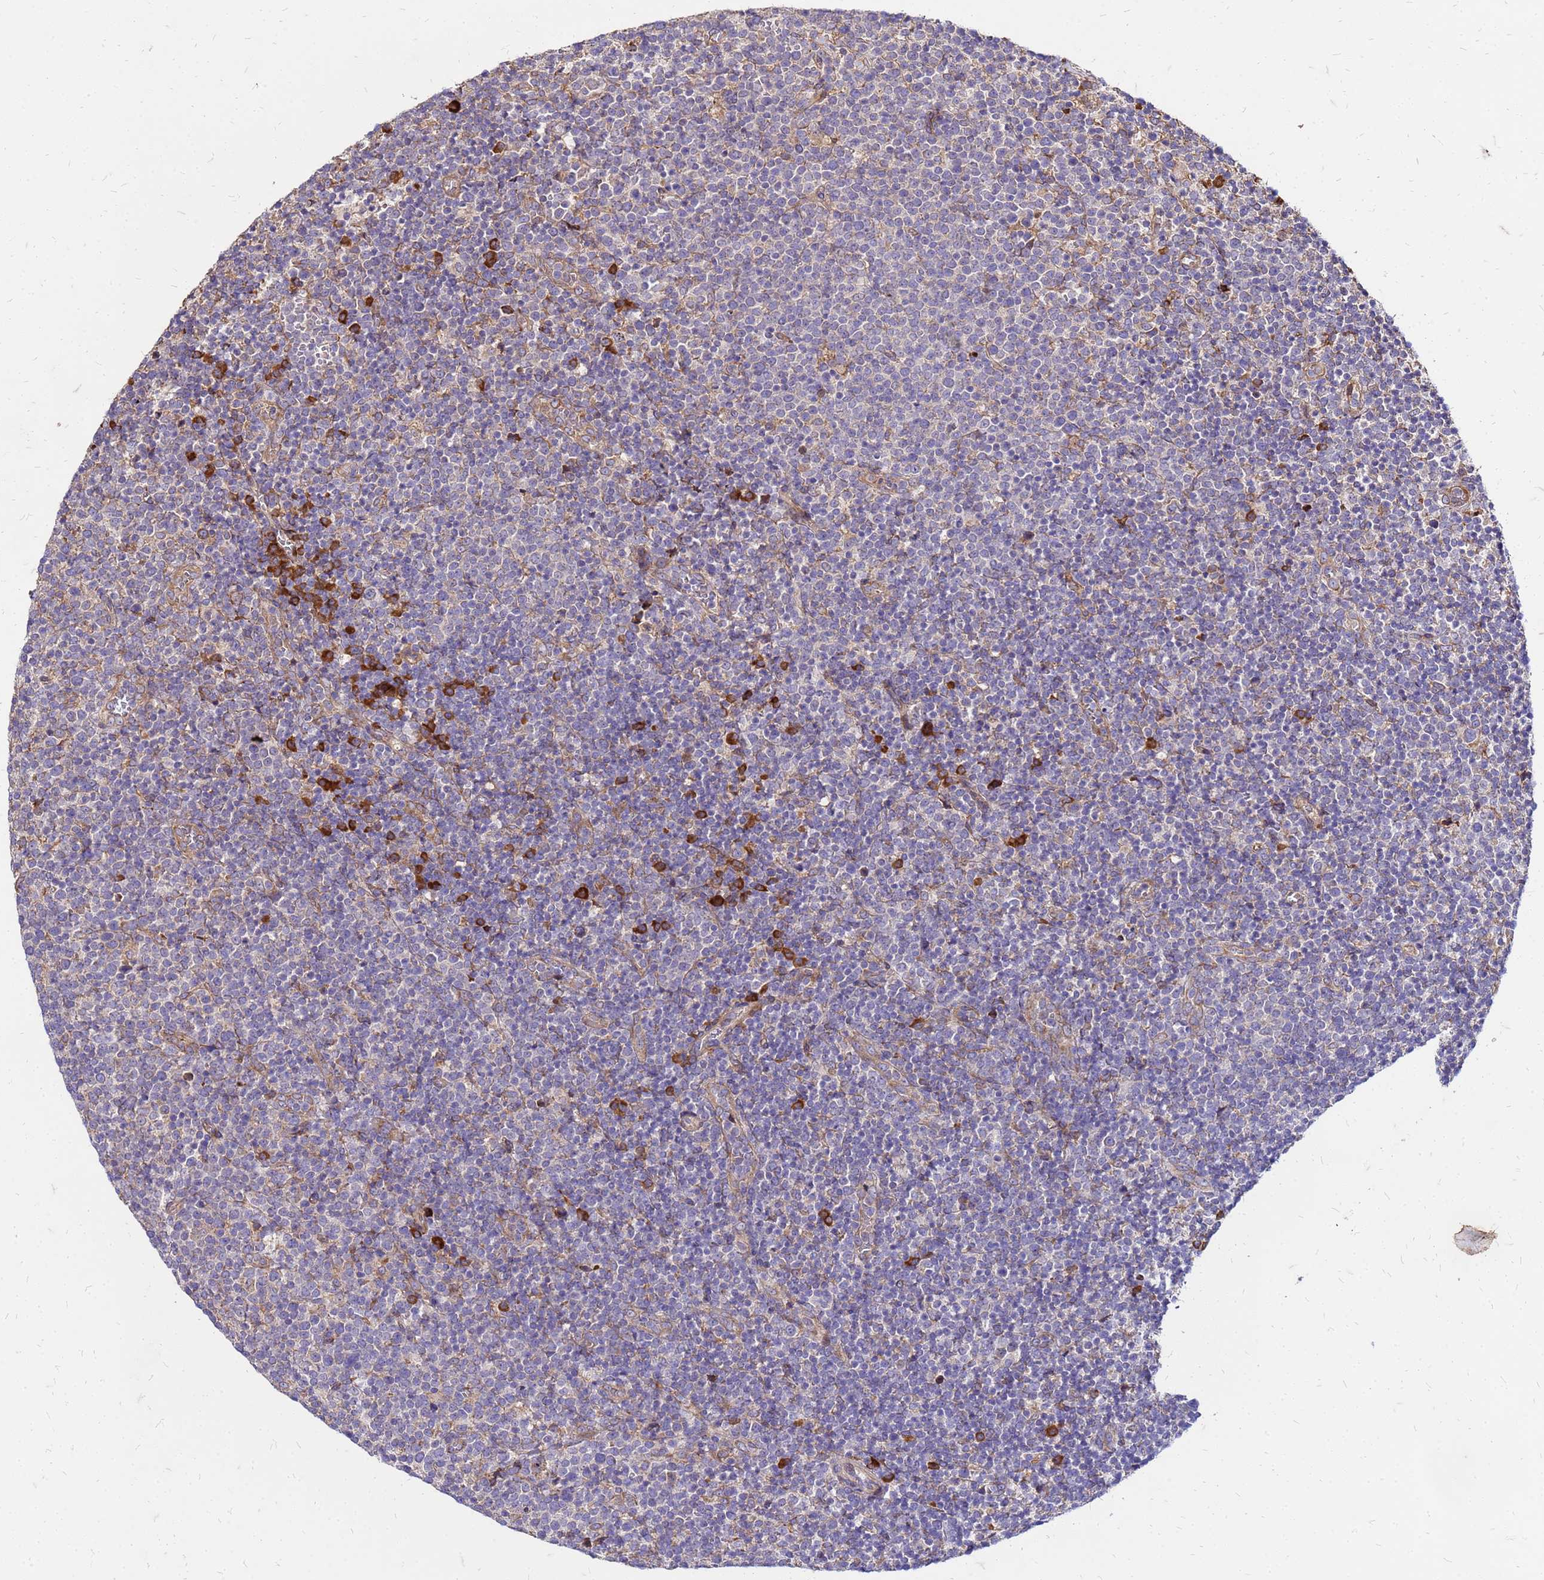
{"staining": {"intensity": "negative", "quantity": "none", "location": "none"}, "tissue": "lymphoma", "cell_type": "Tumor cells", "image_type": "cancer", "snomed": [{"axis": "morphology", "description": "Malignant lymphoma, non-Hodgkin's type, High grade"}, {"axis": "topography", "description": "Lymph node"}], "caption": "Tumor cells are negative for brown protein staining in high-grade malignant lymphoma, non-Hodgkin's type.", "gene": "VMO1", "patient": {"sex": "male", "age": 61}}